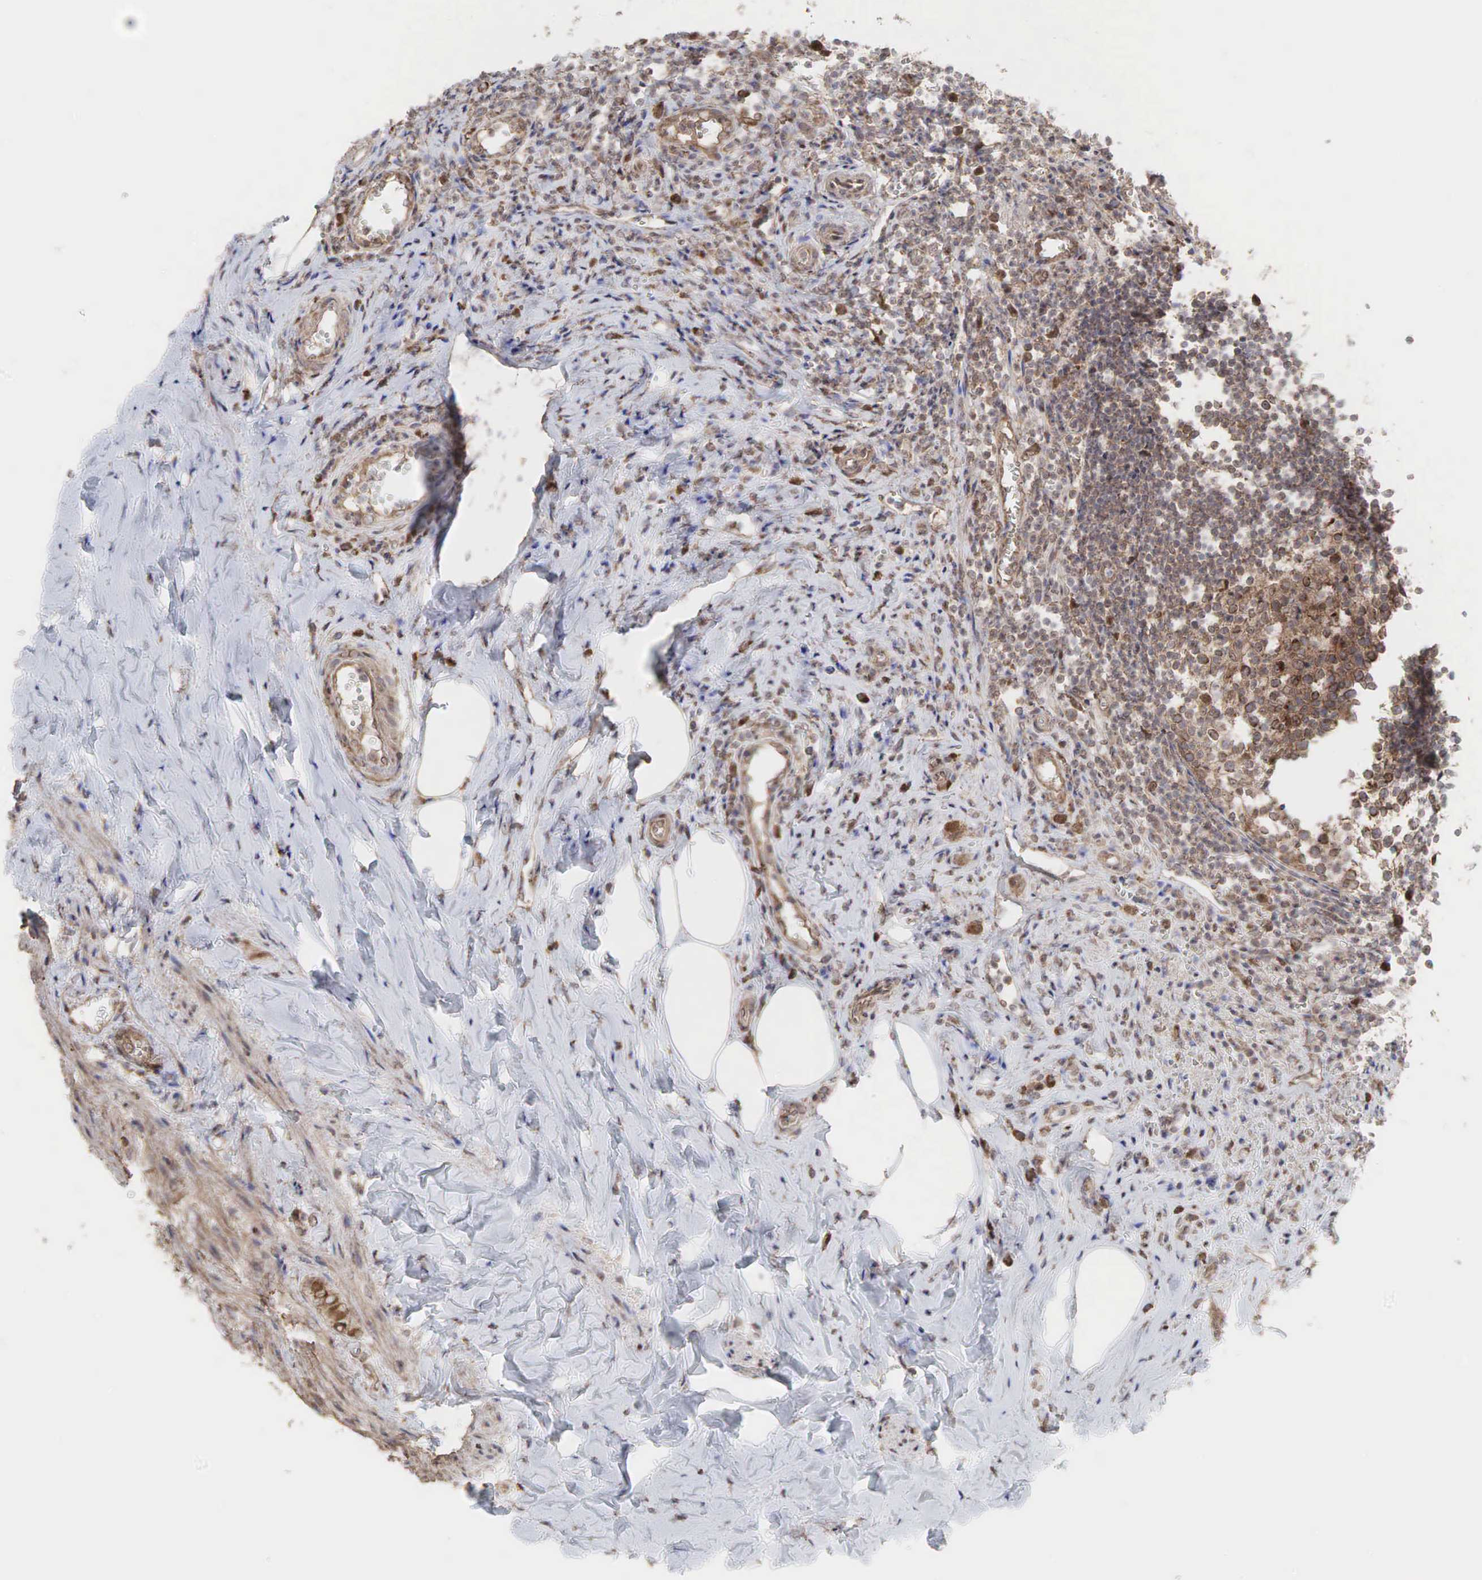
{"staining": {"intensity": "strong", "quantity": ">75%", "location": "cytoplasmic/membranous"}, "tissue": "appendix", "cell_type": "Glandular cells", "image_type": "normal", "snomed": [{"axis": "morphology", "description": "Normal tissue, NOS"}, {"axis": "topography", "description": "Appendix"}], "caption": "Appendix stained with IHC exhibits strong cytoplasmic/membranous staining in about >75% of glandular cells.", "gene": "PABPC5", "patient": {"sex": "female", "age": 19}}